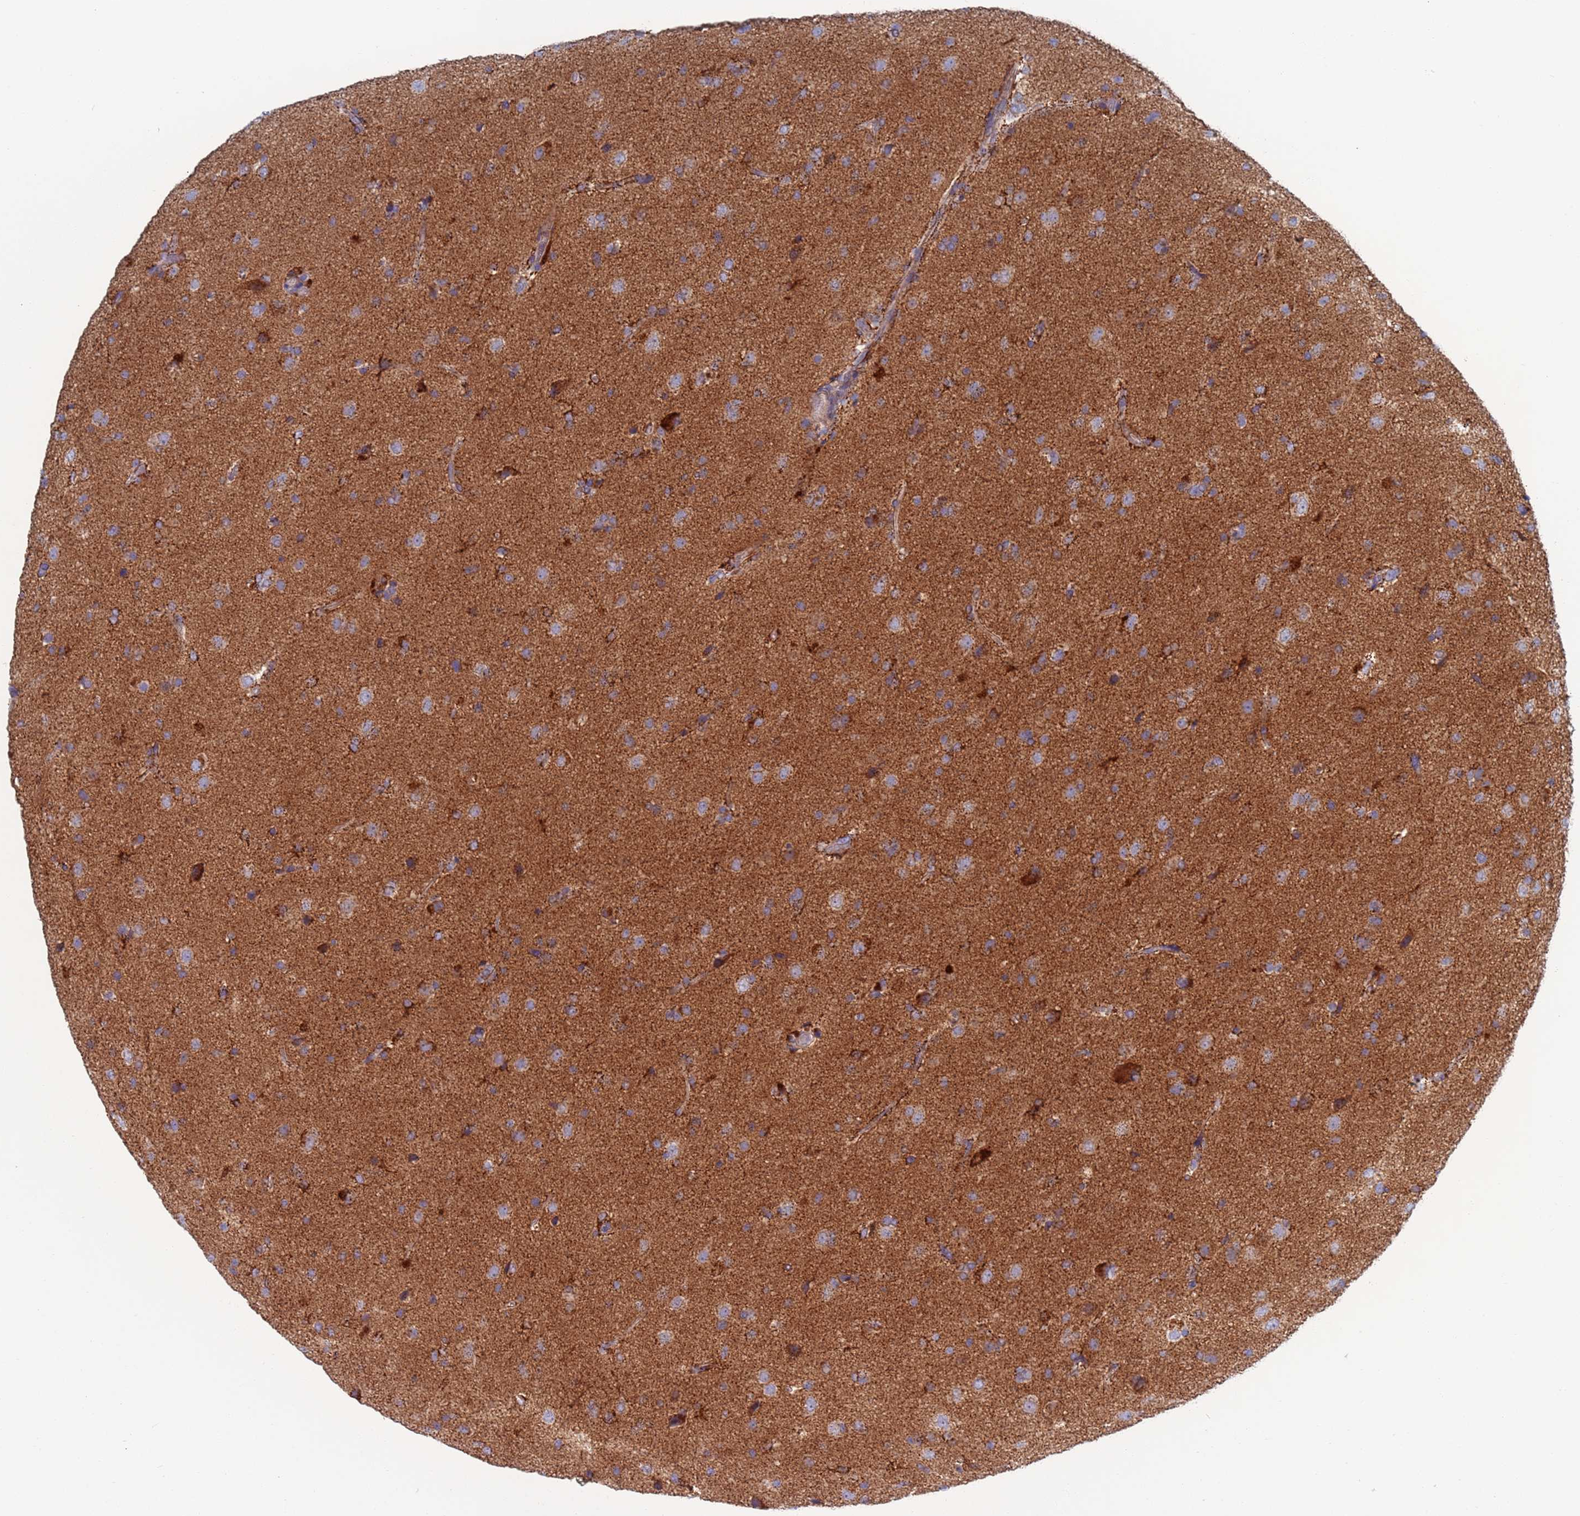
{"staining": {"intensity": "weak", "quantity": "<25%", "location": "cytoplasmic/membranous"}, "tissue": "glioma", "cell_type": "Tumor cells", "image_type": "cancer", "snomed": [{"axis": "morphology", "description": "Glioma, malignant, High grade"}, {"axis": "topography", "description": "Brain"}], "caption": "Immunohistochemical staining of human glioma exhibits no significant positivity in tumor cells.", "gene": "CHCHD6", "patient": {"sex": "male", "age": 33}}